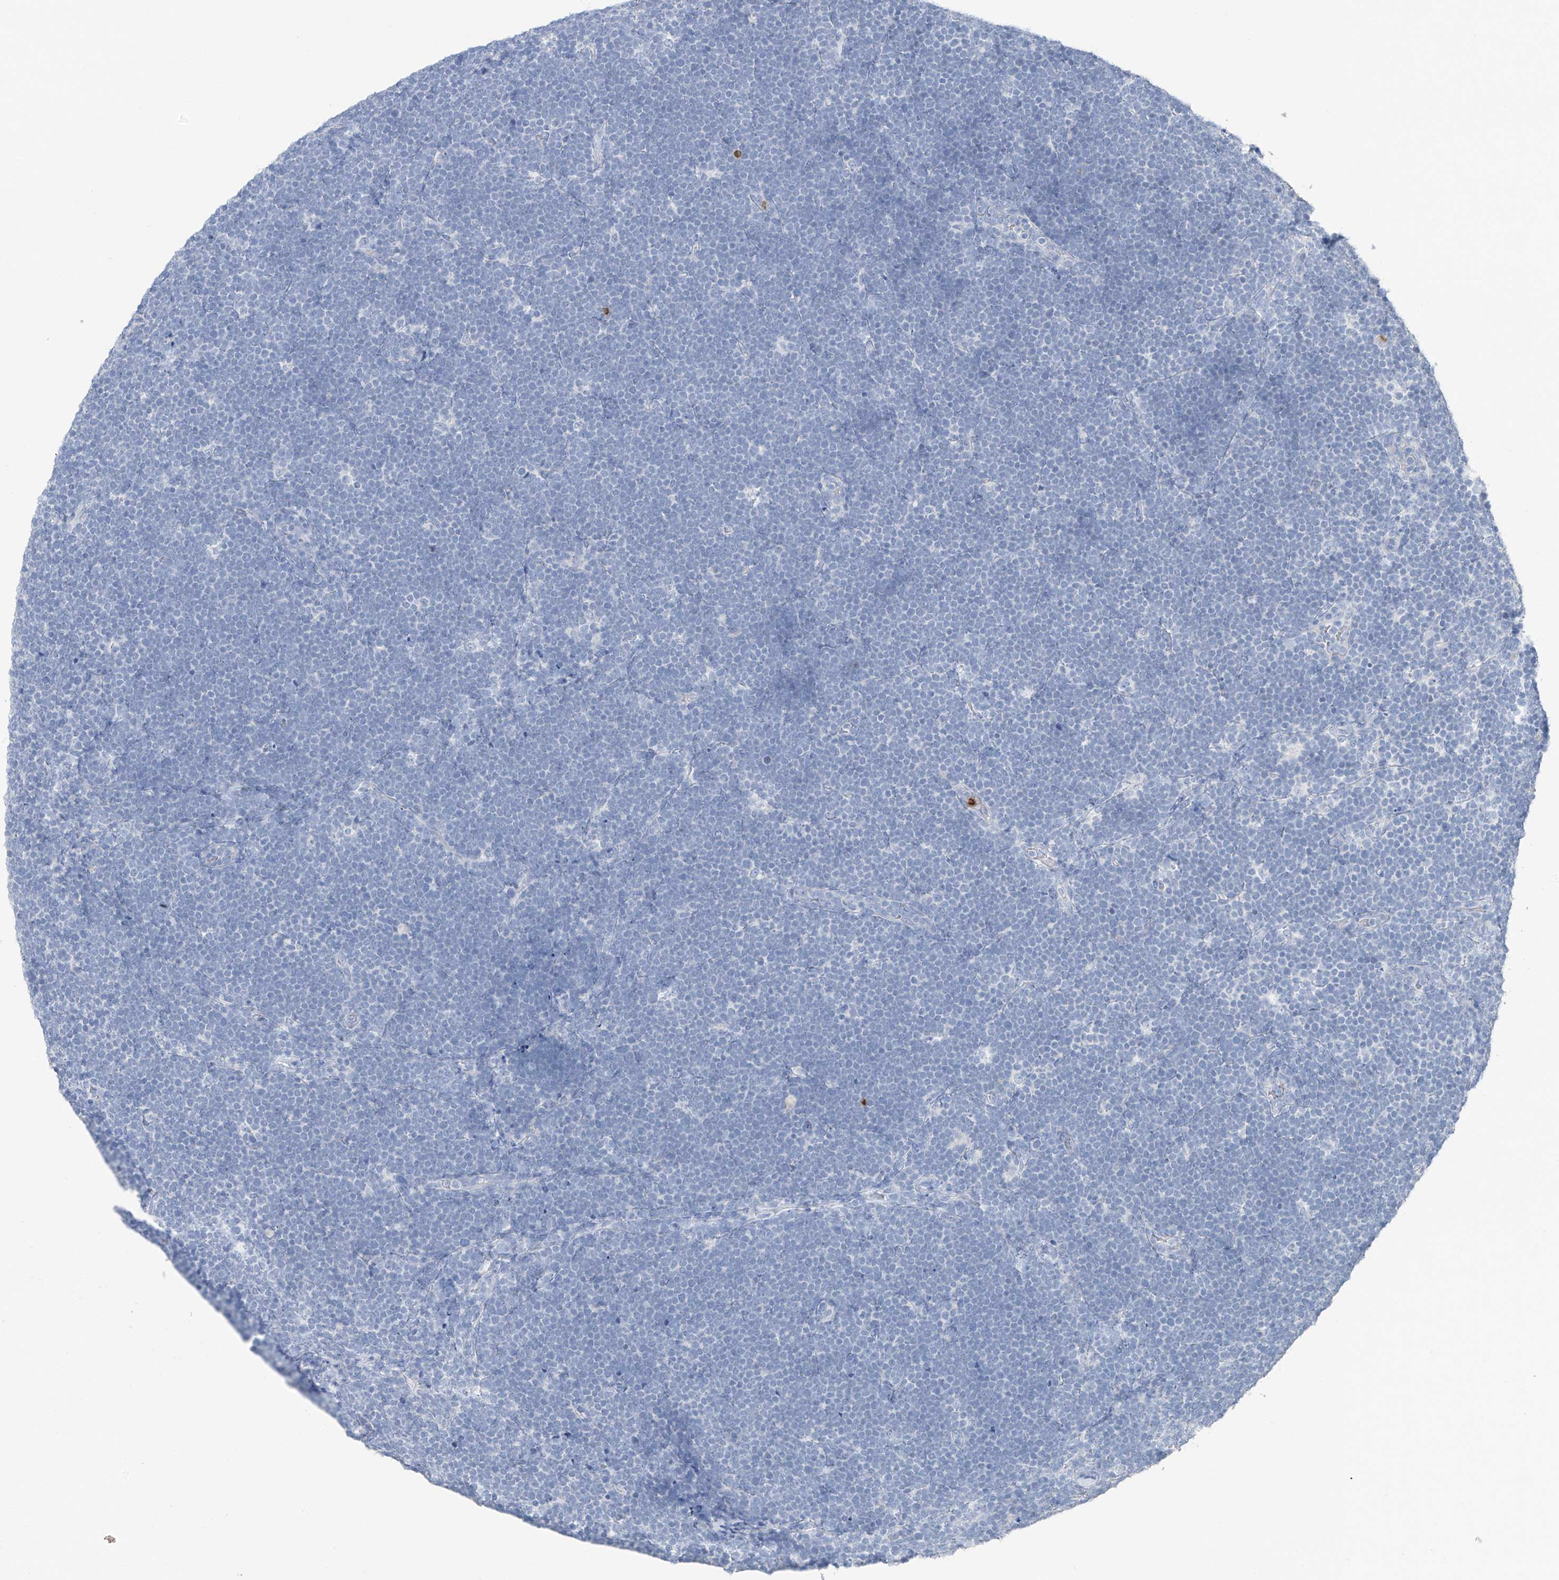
{"staining": {"intensity": "negative", "quantity": "none", "location": "none"}, "tissue": "lymphoma", "cell_type": "Tumor cells", "image_type": "cancer", "snomed": [{"axis": "morphology", "description": "Malignant lymphoma, non-Hodgkin's type, High grade"}, {"axis": "topography", "description": "Lymph node"}], "caption": "Immunohistochemistry photomicrograph of neoplastic tissue: human high-grade malignant lymphoma, non-Hodgkin's type stained with DAB (3,3'-diaminobenzidine) exhibits no significant protein positivity in tumor cells.", "gene": "PAFAH1B3", "patient": {"sex": "male", "age": 13}}